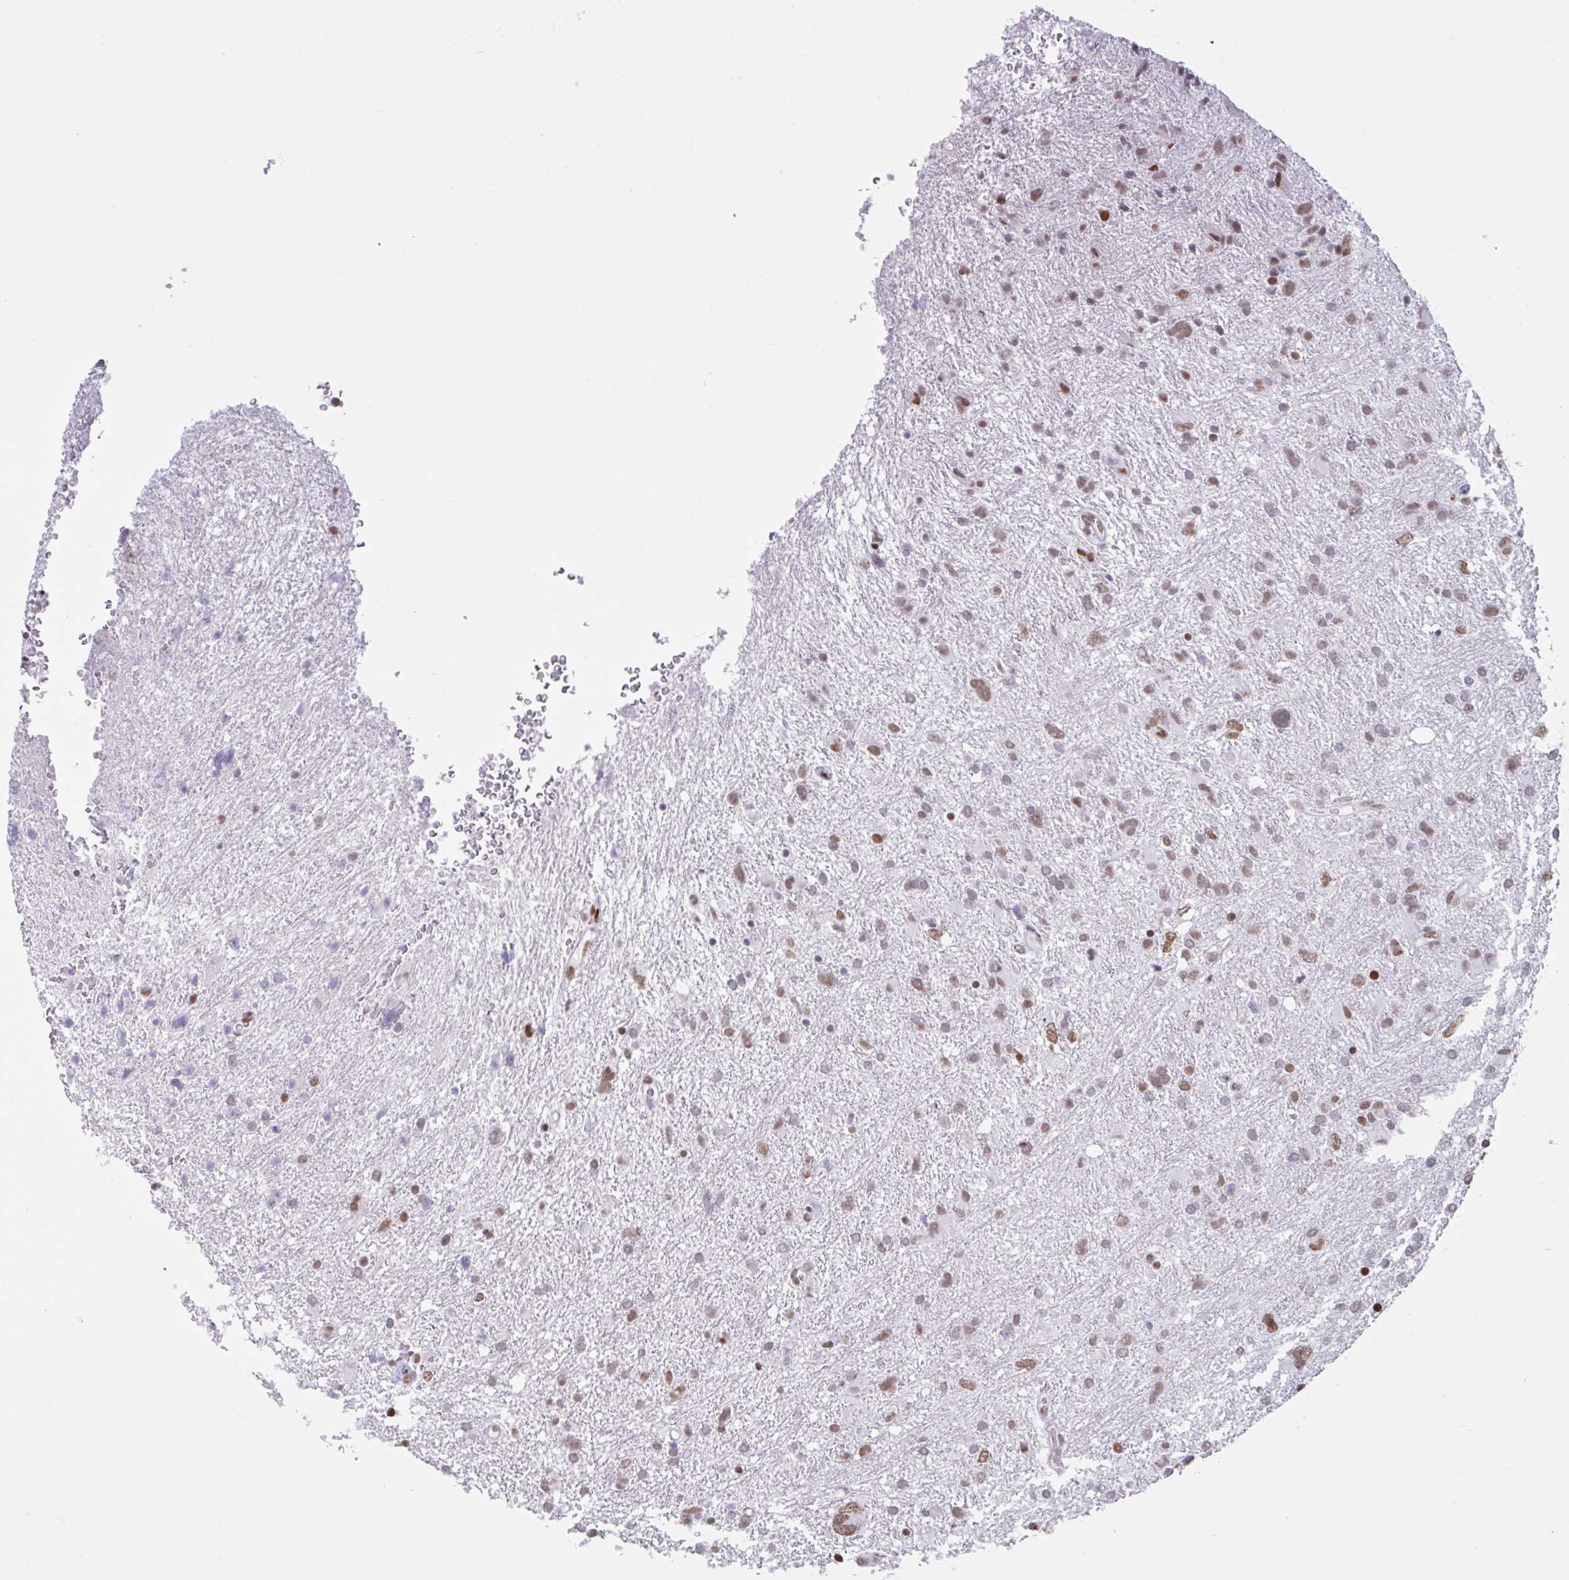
{"staining": {"intensity": "moderate", "quantity": "25%-75%", "location": "nuclear"}, "tissue": "glioma", "cell_type": "Tumor cells", "image_type": "cancer", "snomed": [{"axis": "morphology", "description": "Glioma, malignant, High grade"}, {"axis": "topography", "description": "Brain"}], "caption": "The photomicrograph shows a brown stain indicating the presence of a protein in the nuclear of tumor cells in malignant high-grade glioma.", "gene": "CLP1", "patient": {"sex": "male", "age": 61}}